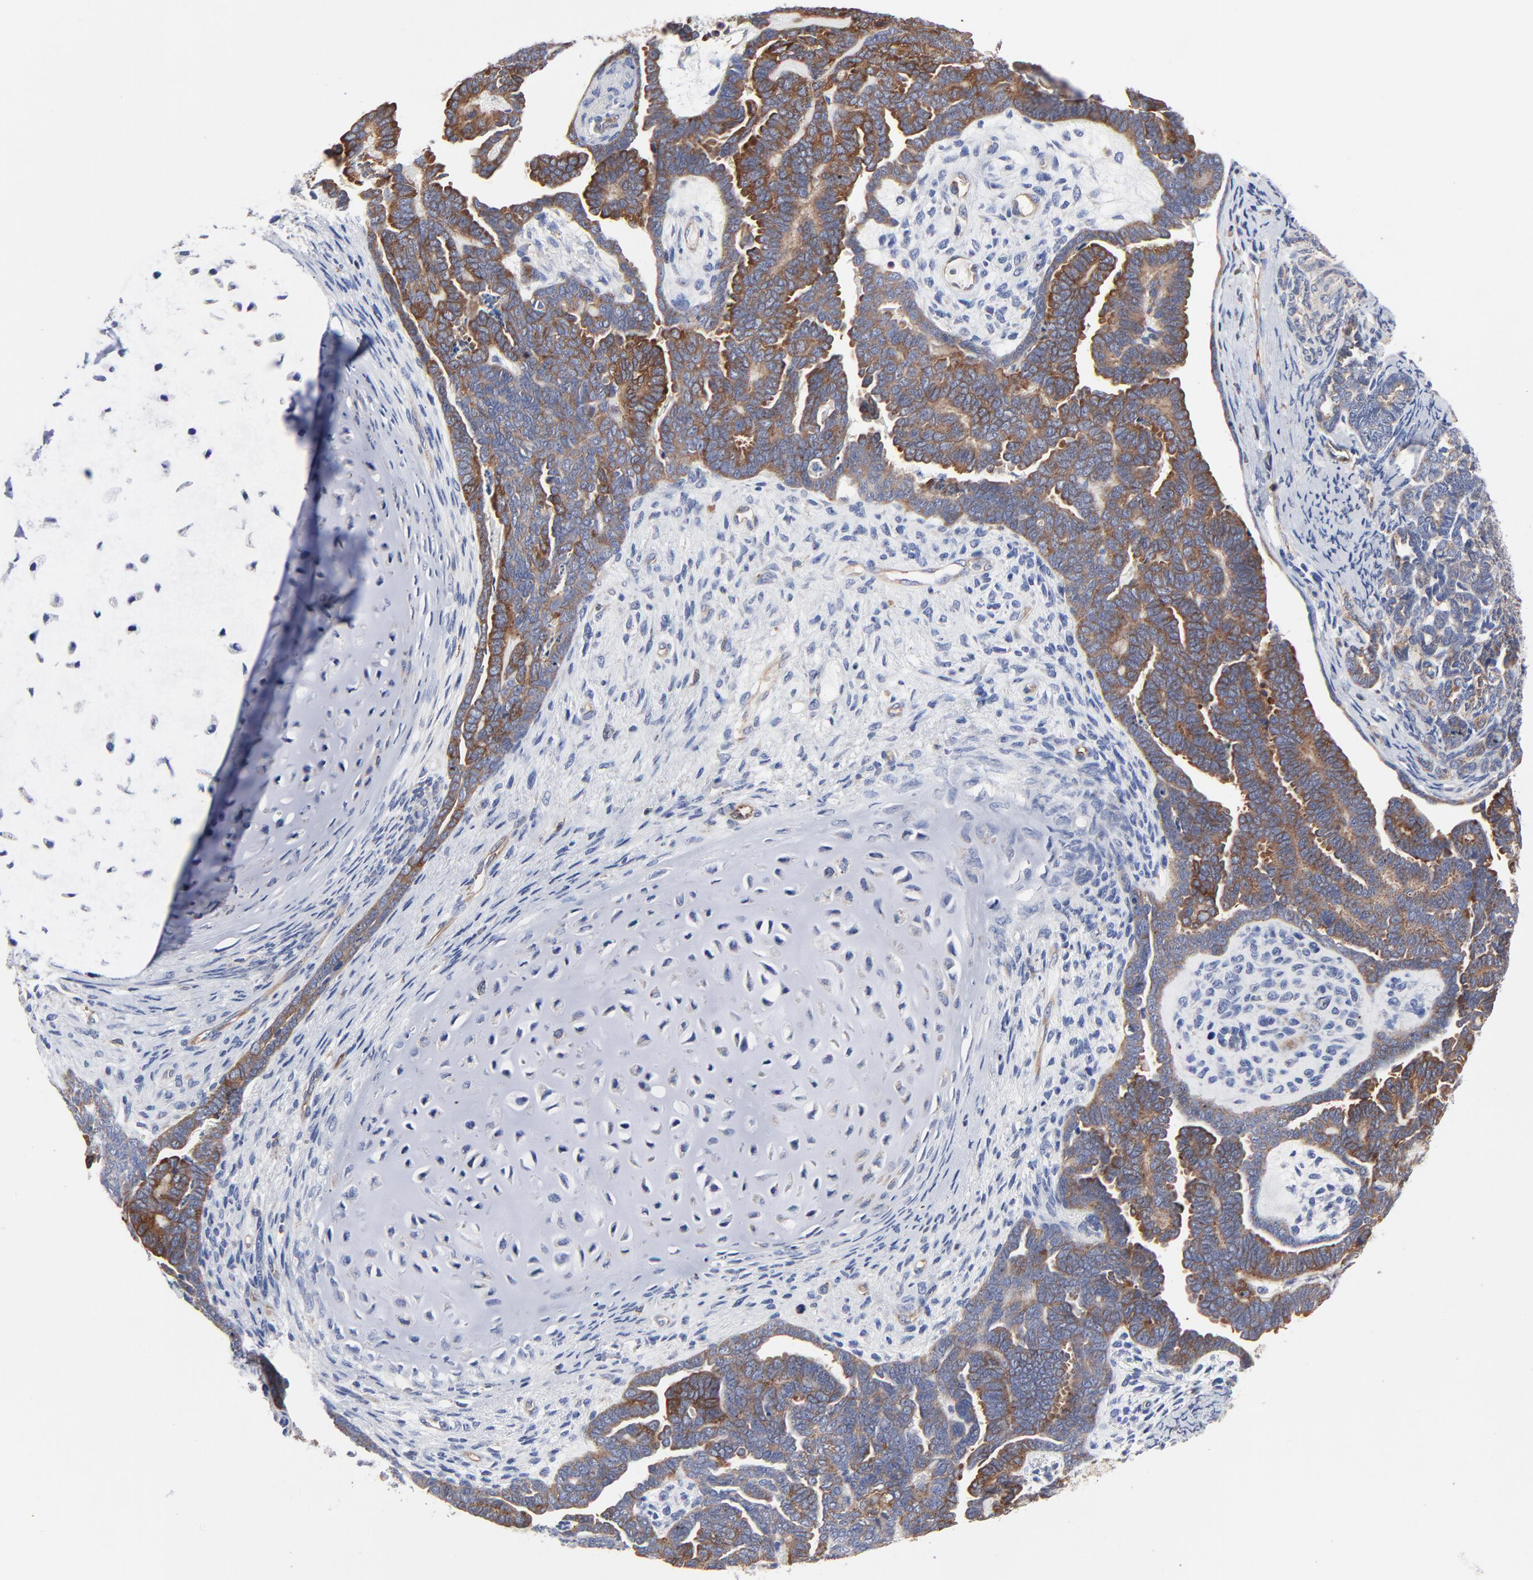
{"staining": {"intensity": "moderate", "quantity": ">75%", "location": "cytoplasmic/membranous"}, "tissue": "endometrial cancer", "cell_type": "Tumor cells", "image_type": "cancer", "snomed": [{"axis": "morphology", "description": "Neoplasm, malignant, NOS"}, {"axis": "topography", "description": "Endometrium"}], "caption": "A high-resolution histopathology image shows immunohistochemistry (IHC) staining of endometrial cancer, which demonstrates moderate cytoplasmic/membranous expression in approximately >75% of tumor cells.", "gene": "CD2AP", "patient": {"sex": "female", "age": 74}}